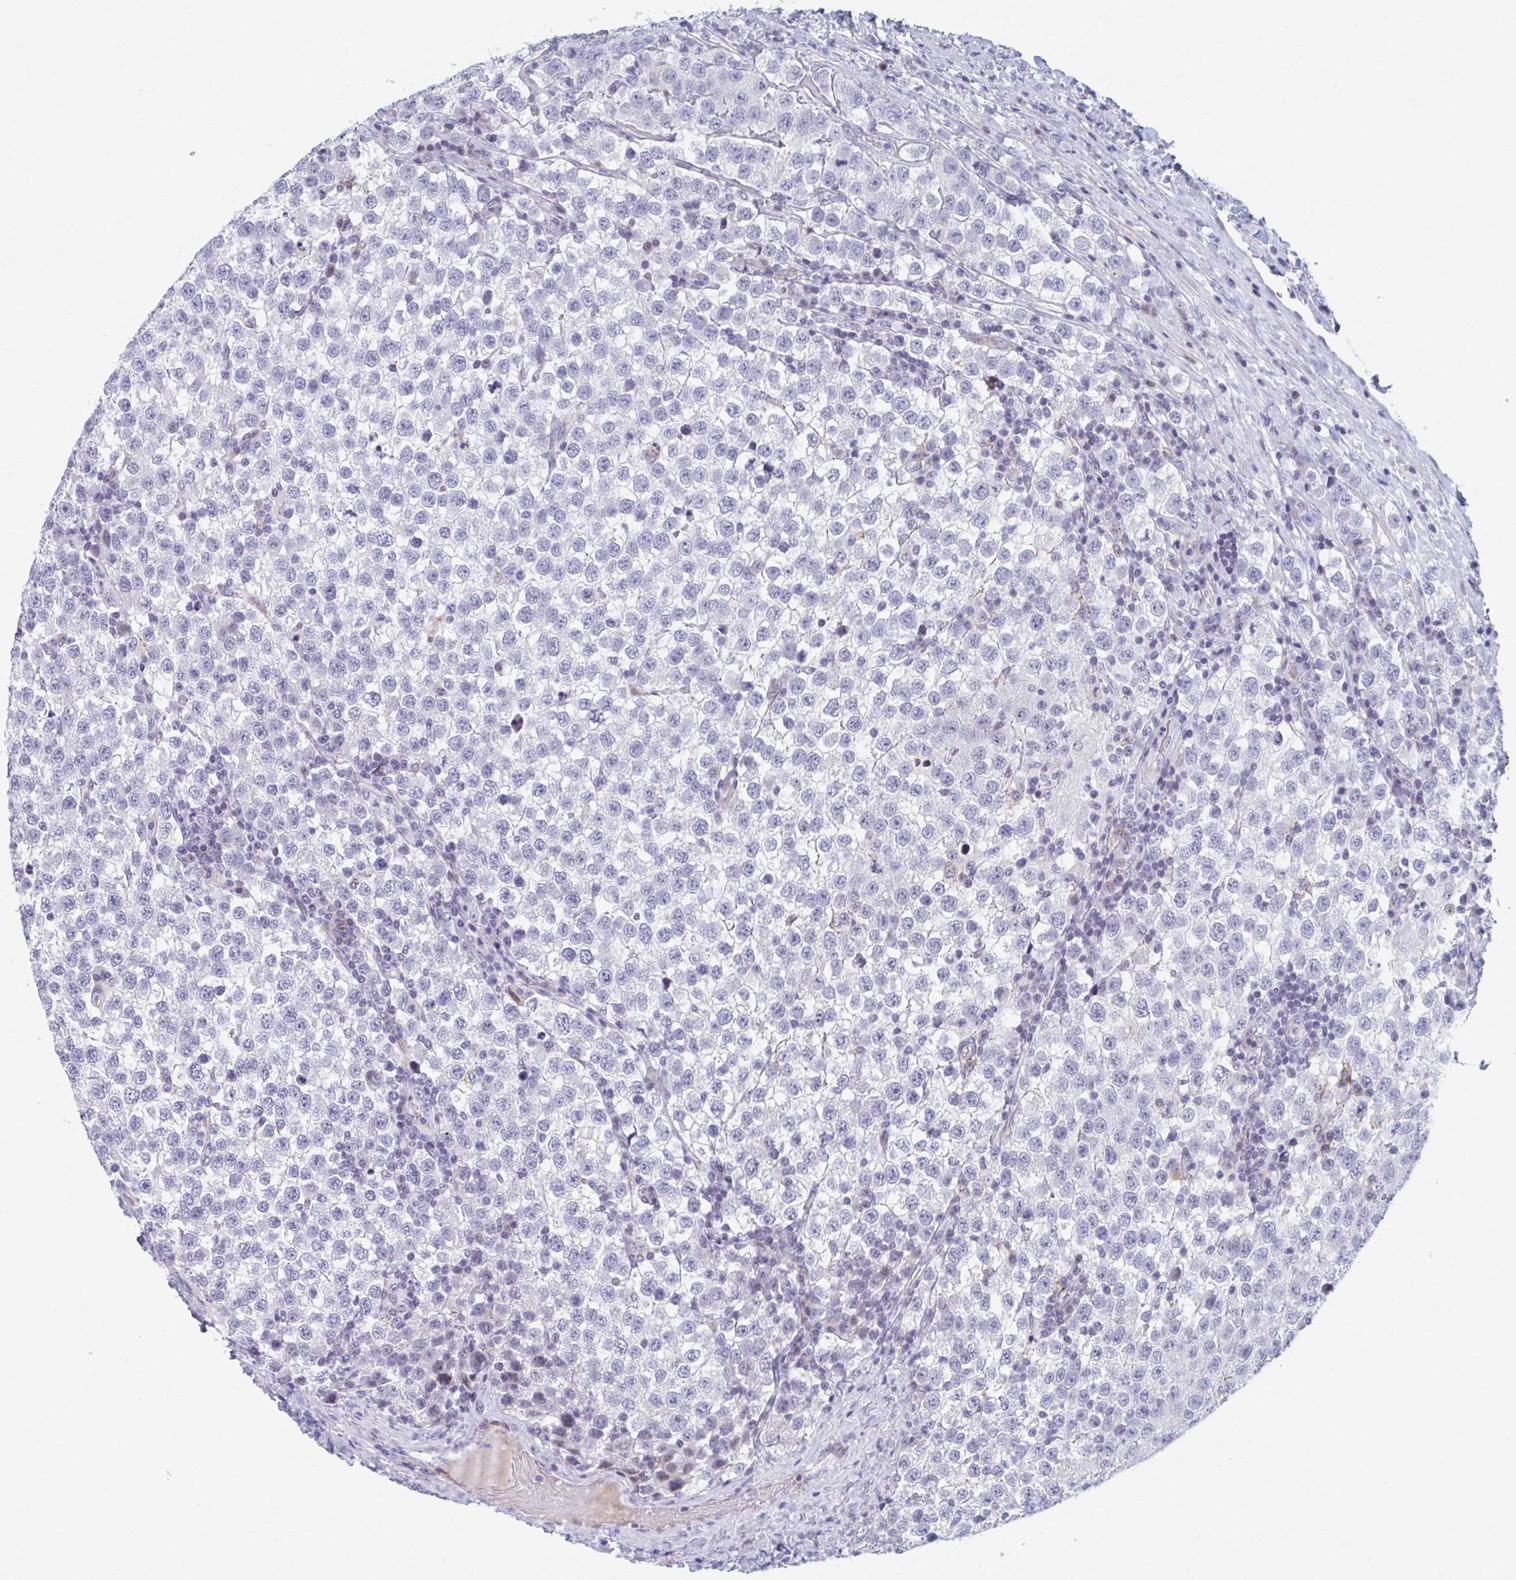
{"staining": {"intensity": "negative", "quantity": "none", "location": "none"}, "tissue": "testis cancer", "cell_type": "Tumor cells", "image_type": "cancer", "snomed": [{"axis": "morphology", "description": "Seminoma, NOS"}, {"axis": "topography", "description": "Testis"}], "caption": "This is an immunohistochemistry (IHC) photomicrograph of testis cancer (seminoma). There is no positivity in tumor cells.", "gene": "ABHD16B", "patient": {"sex": "male", "age": 34}}